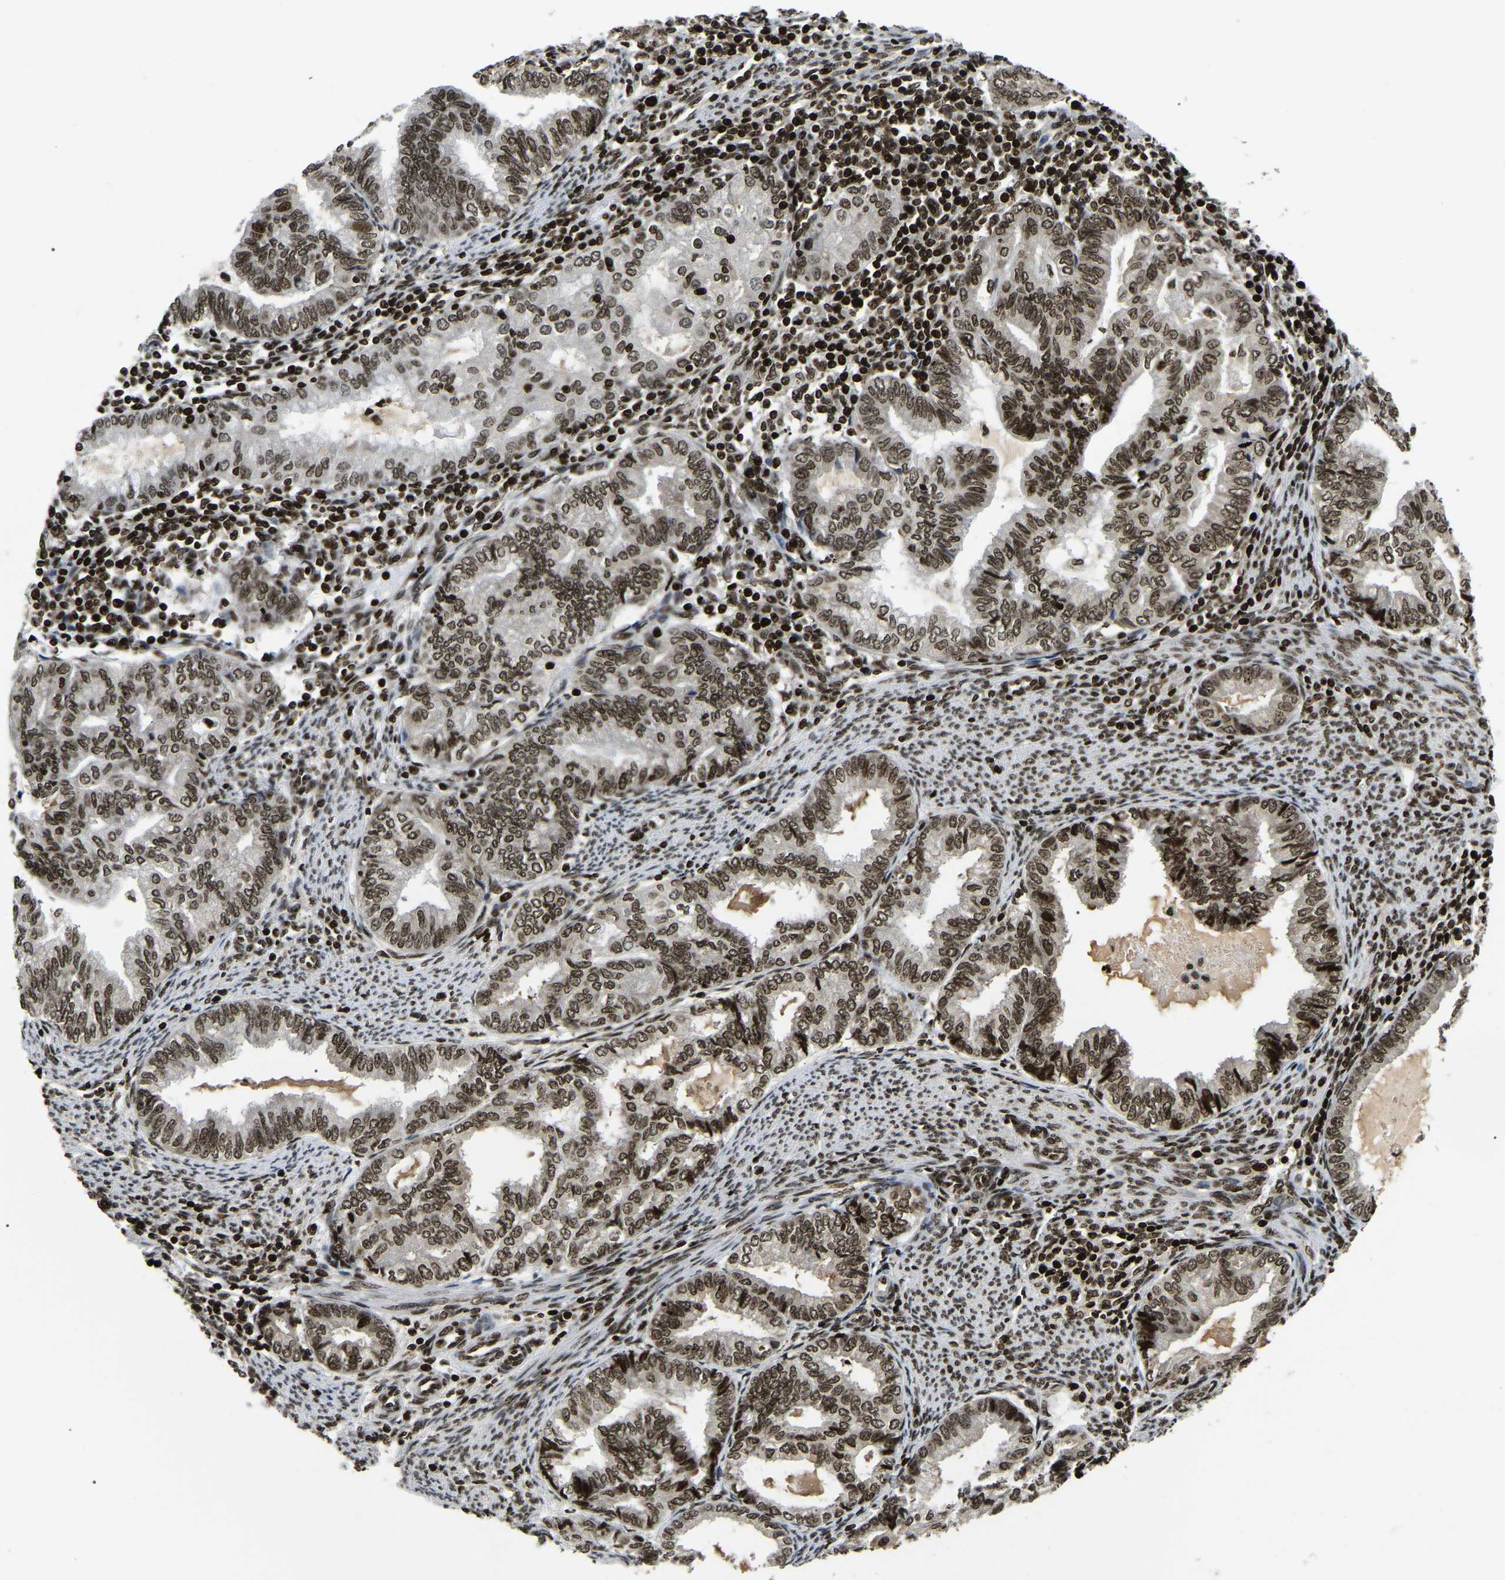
{"staining": {"intensity": "strong", "quantity": ">75%", "location": "nuclear"}, "tissue": "endometrial cancer", "cell_type": "Tumor cells", "image_type": "cancer", "snomed": [{"axis": "morphology", "description": "Adenocarcinoma, NOS"}, {"axis": "topography", "description": "Endometrium"}], "caption": "Protein staining of endometrial cancer (adenocarcinoma) tissue demonstrates strong nuclear expression in about >75% of tumor cells.", "gene": "LRRC61", "patient": {"sex": "female", "age": 79}}